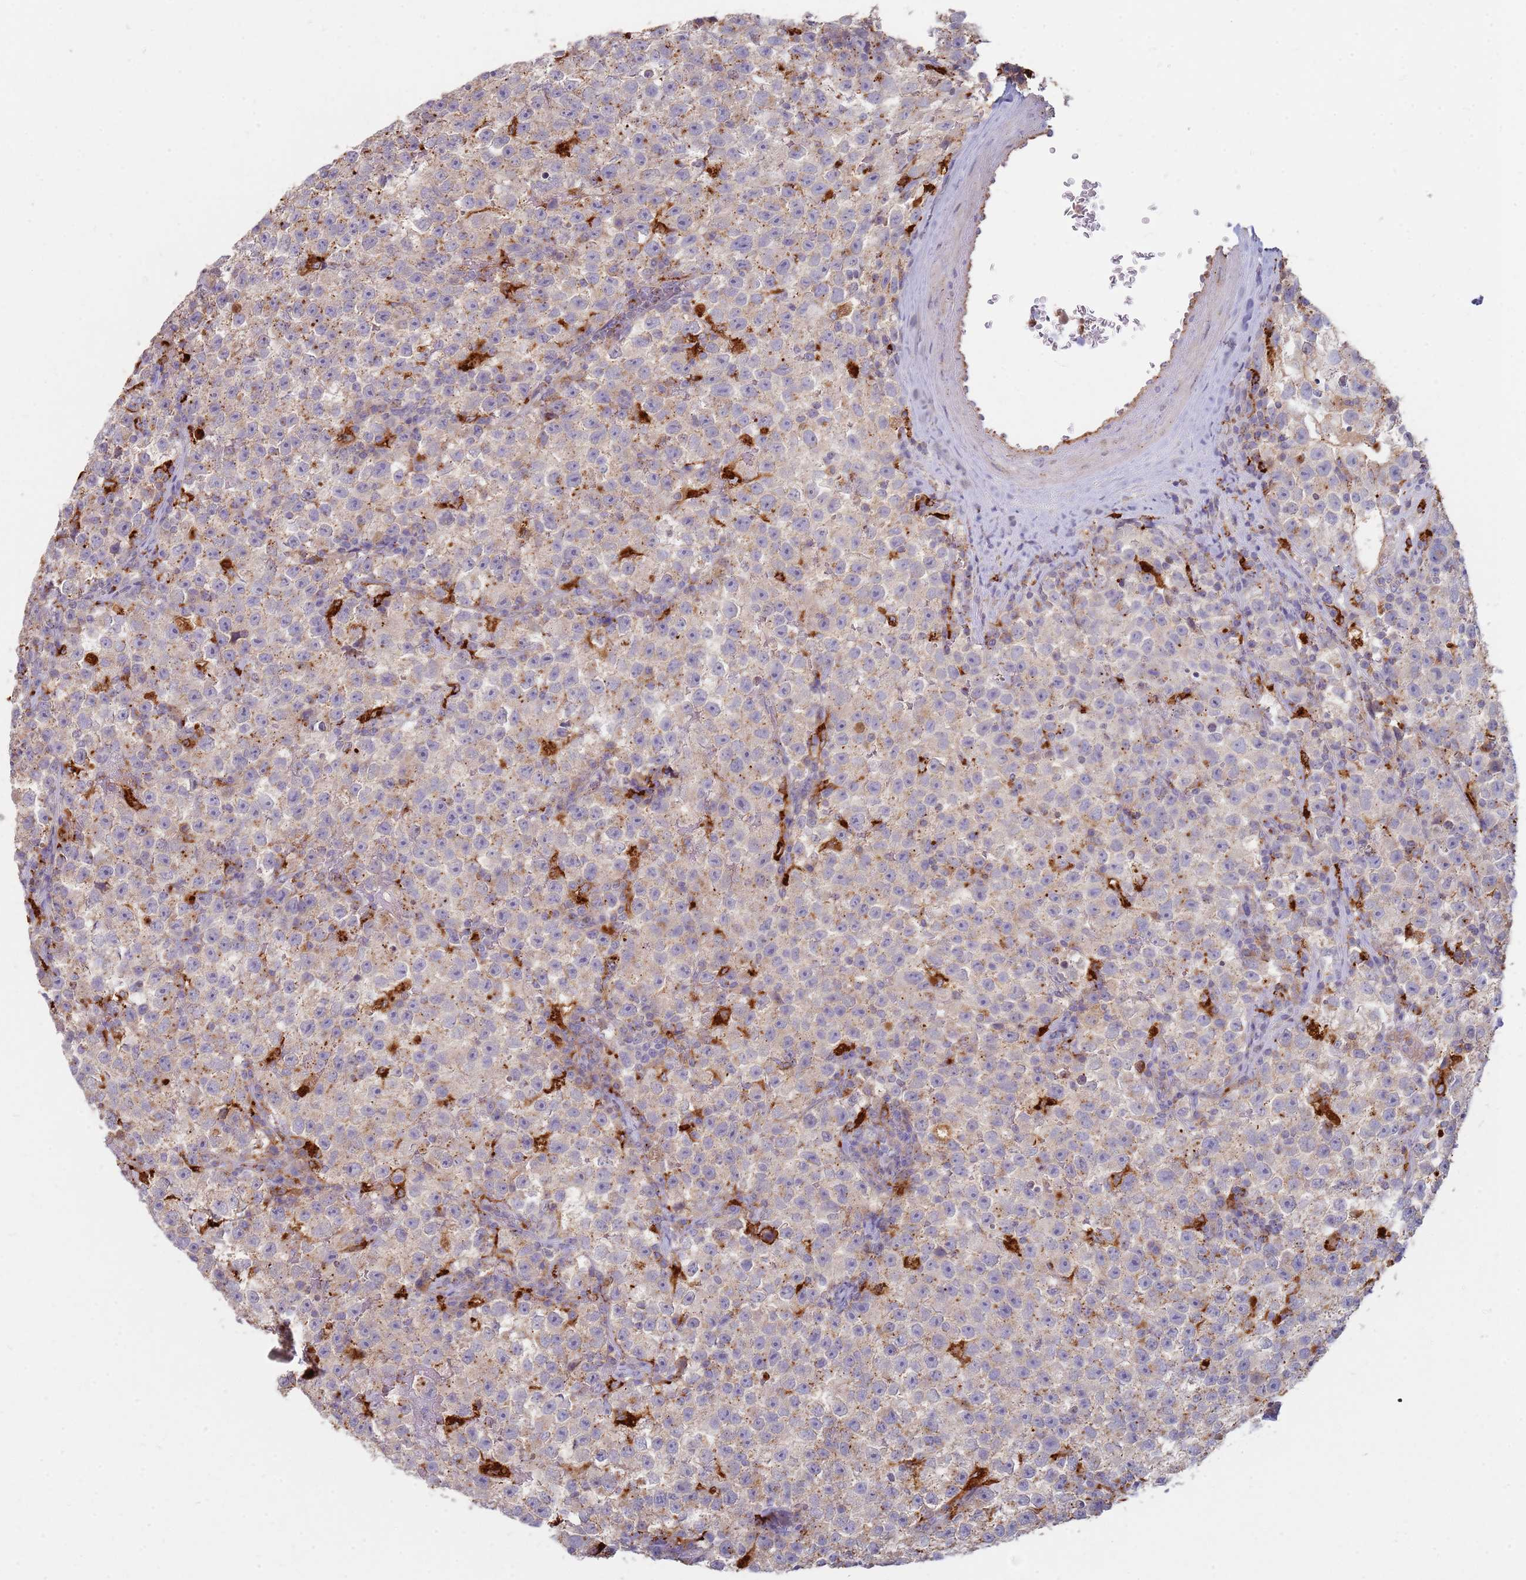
{"staining": {"intensity": "weak", "quantity": "<25%", "location": "cytoplasmic/membranous"}, "tissue": "testis cancer", "cell_type": "Tumor cells", "image_type": "cancer", "snomed": [{"axis": "morphology", "description": "Seminoma, NOS"}, {"axis": "topography", "description": "Testis"}], "caption": "Immunohistochemistry (IHC) photomicrograph of human seminoma (testis) stained for a protein (brown), which demonstrates no expression in tumor cells.", "gene": "TMEM229B", "patient": {"sex": "male", "age": 22}}